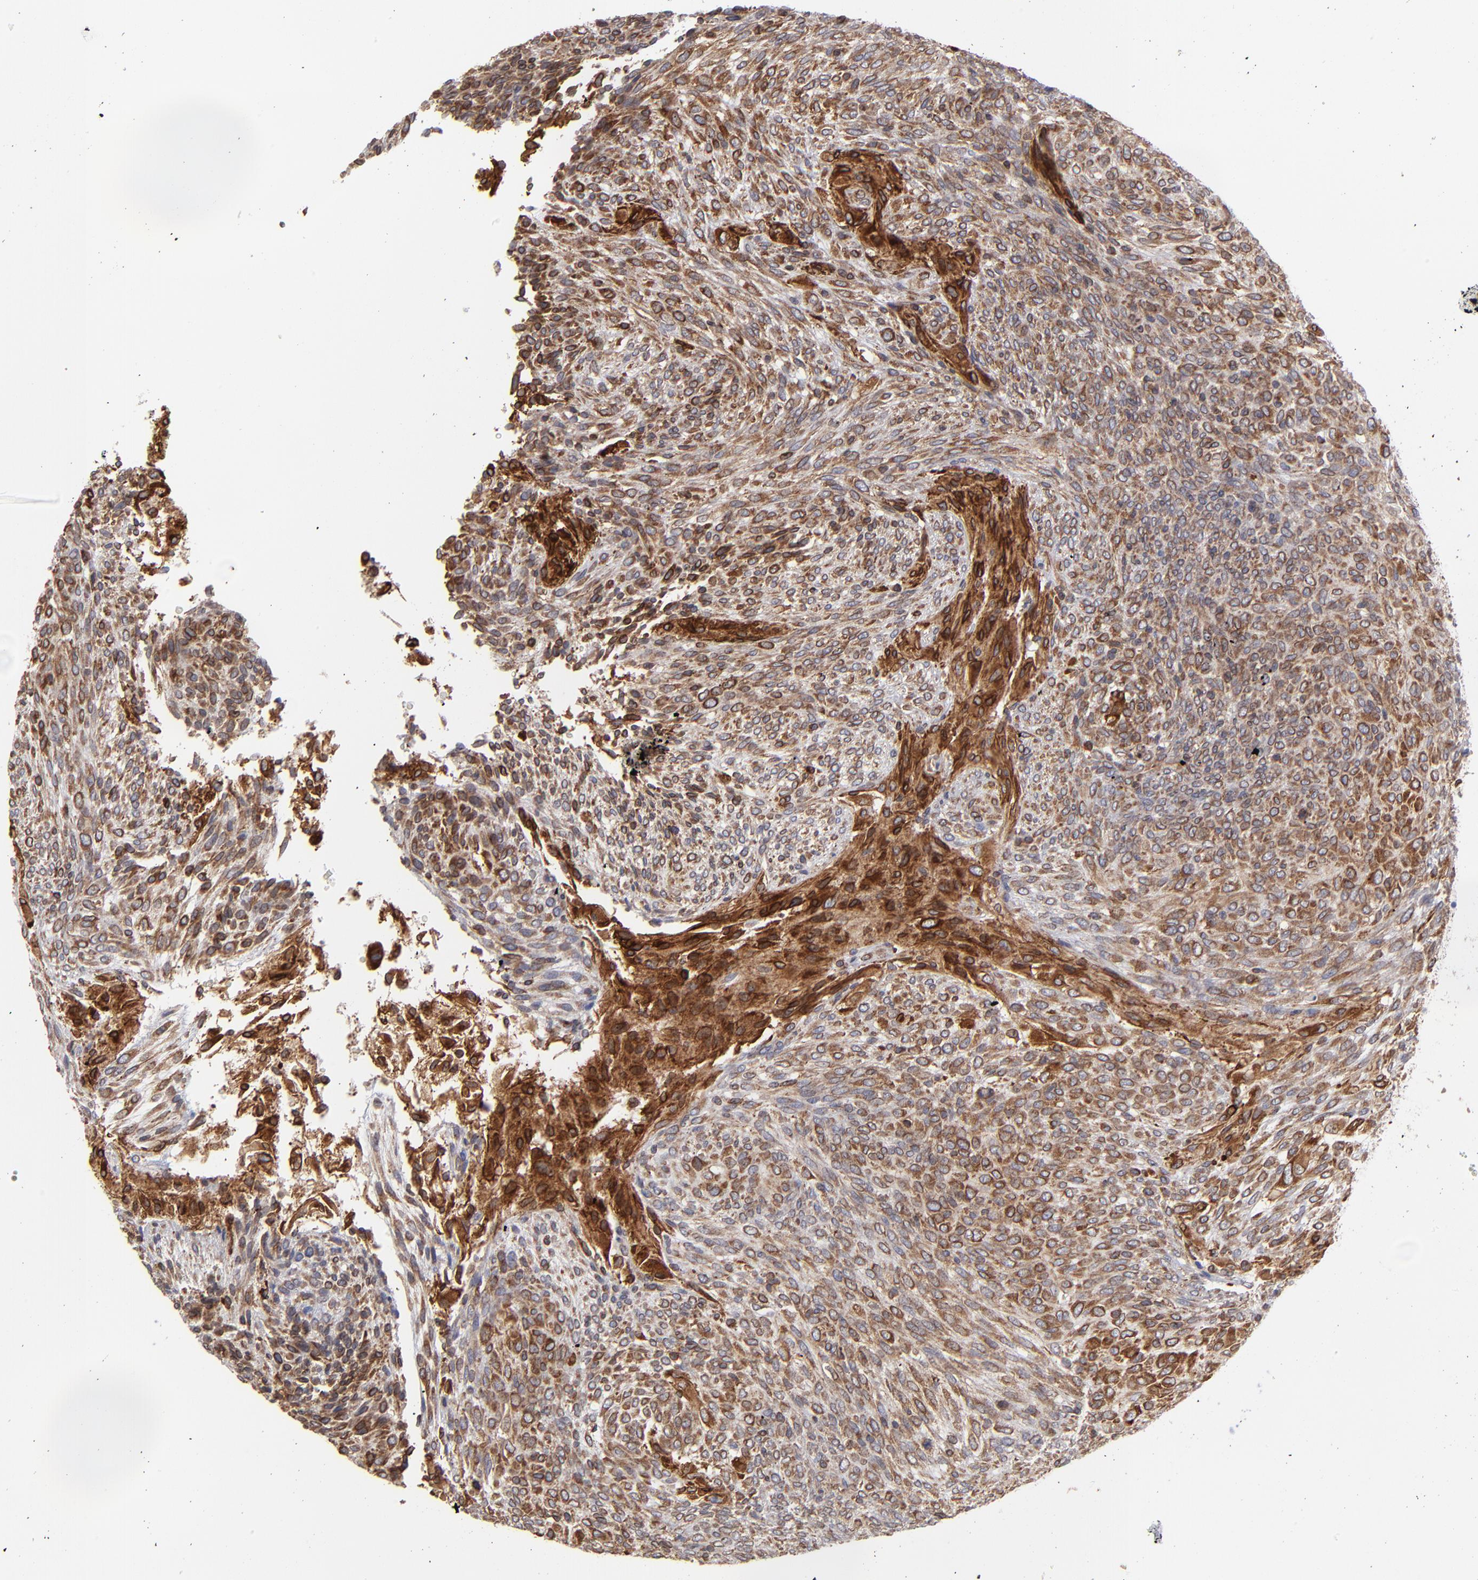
{"staining": {"intensity": "moderate", "quantity": ">75%", "location": "cytoplasmic/membranous"}, "tissue": "glioma", "cell_type": "Tumor cells", "image_type": "cancer", "snomed": [{"axis": "morphology", "description": "Glioma, malignant, High grade"}, {"axis": "topography", "description": "Cerebral cortex"}], "caption": "Malignant glioma (high-grade) stained with a protein marker exhibits moderate staining in tumor cells.", "gene": "TMX1", "patient": {"sex": "female", "age": 55}}